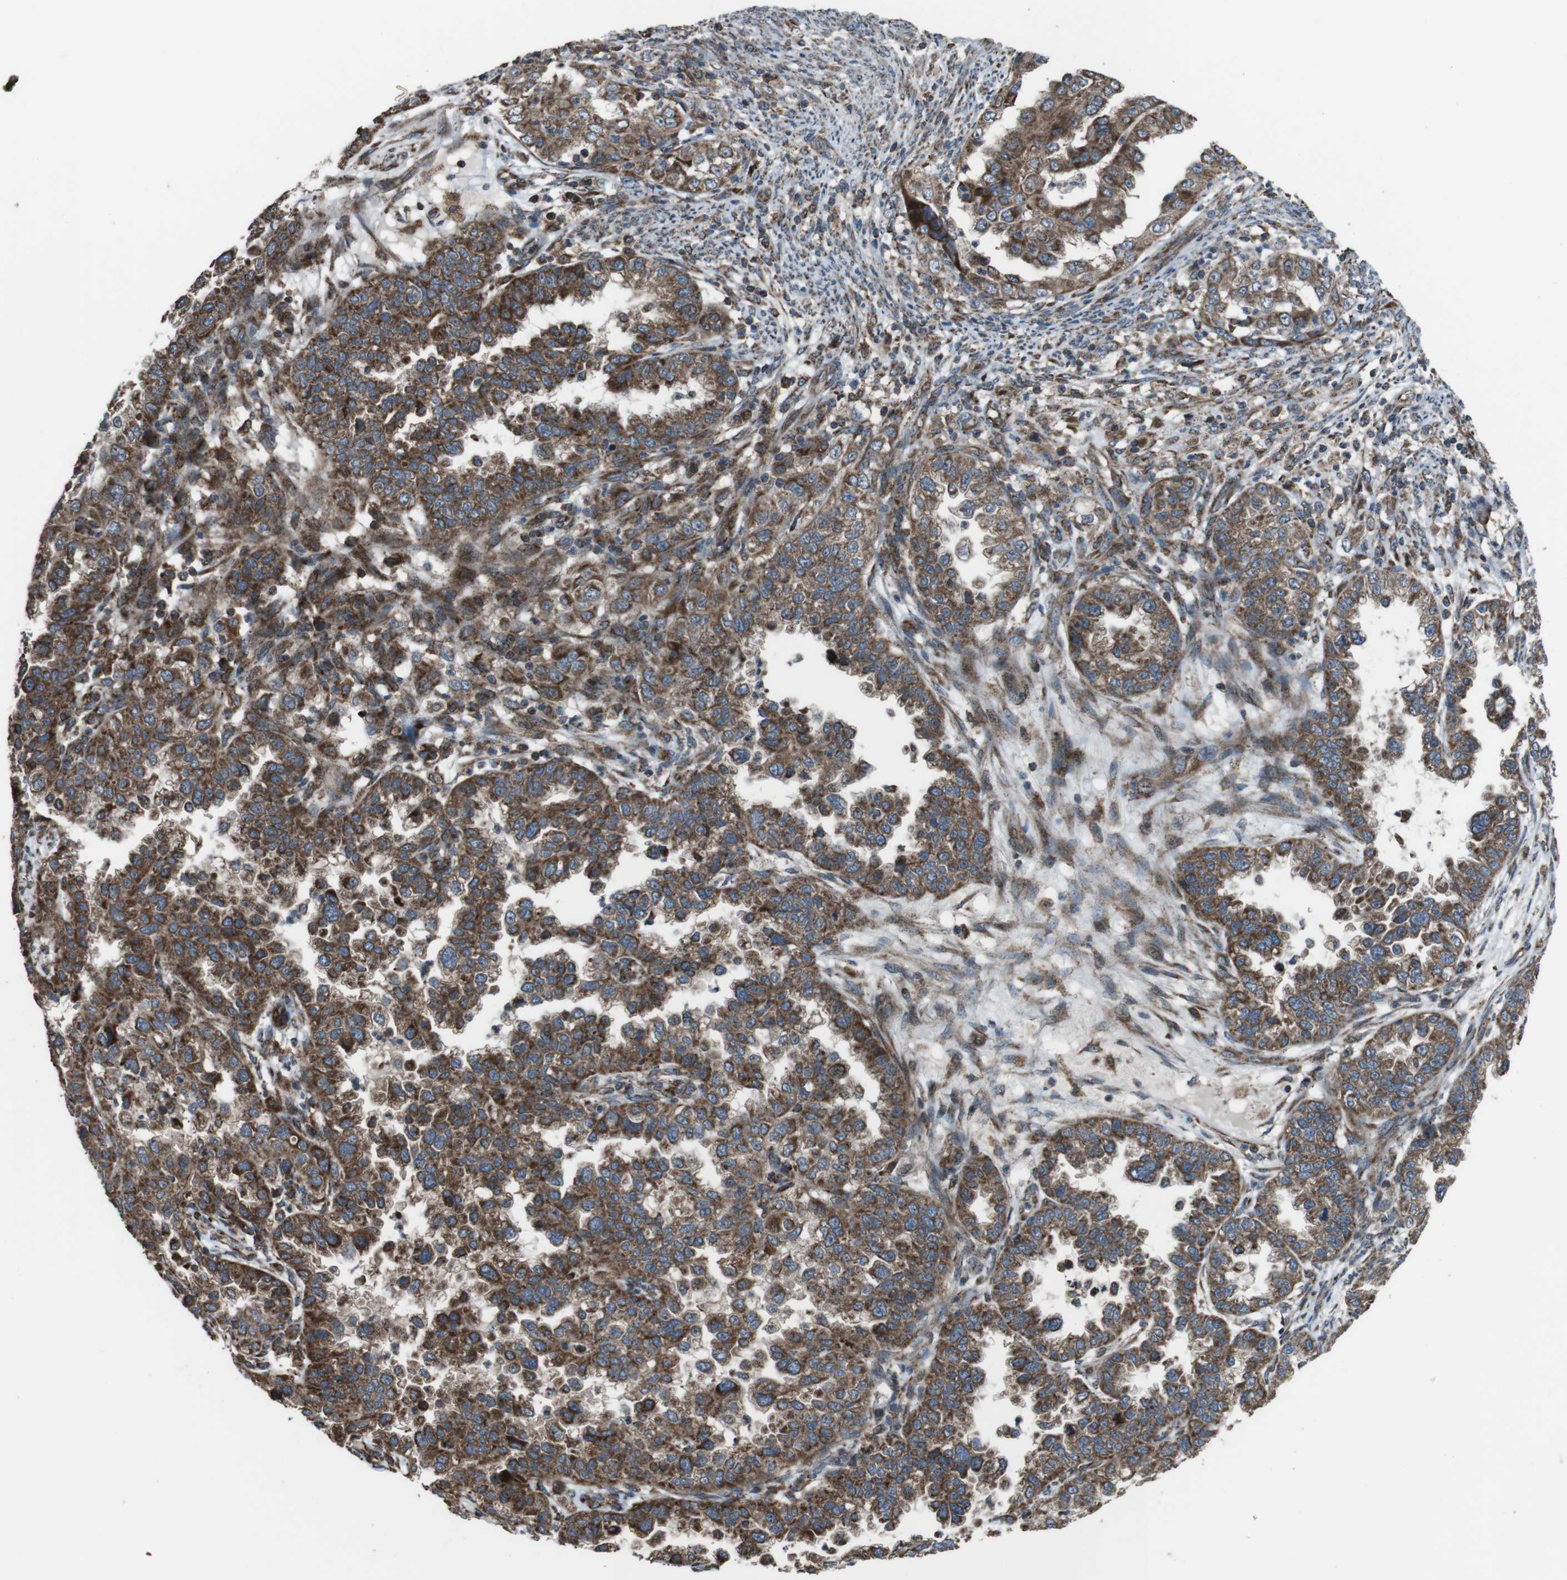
{"staining": {"intensity": "moderate", "quantity": ">75%", "location": "cytoplasmic/membranous"}, "tissue": "endometrial cancer", "cell_type": "Tumor cells", "image_type": "cancer", "snomed": [{"axis": "morphology", "description": "Adenocarcinoma, NOS"}, {"axis": "topography", "description": "Endometrium"}], "caption": "Adenocarcinoma (endometrial) was stained to show a protein in brown. There is medium levels of moderate cytoplasmic/membranous positivity in approximately >75% of tumor cells.", "gene": "GIMAP8", "patient": {"sex": "female", "age": 85}}